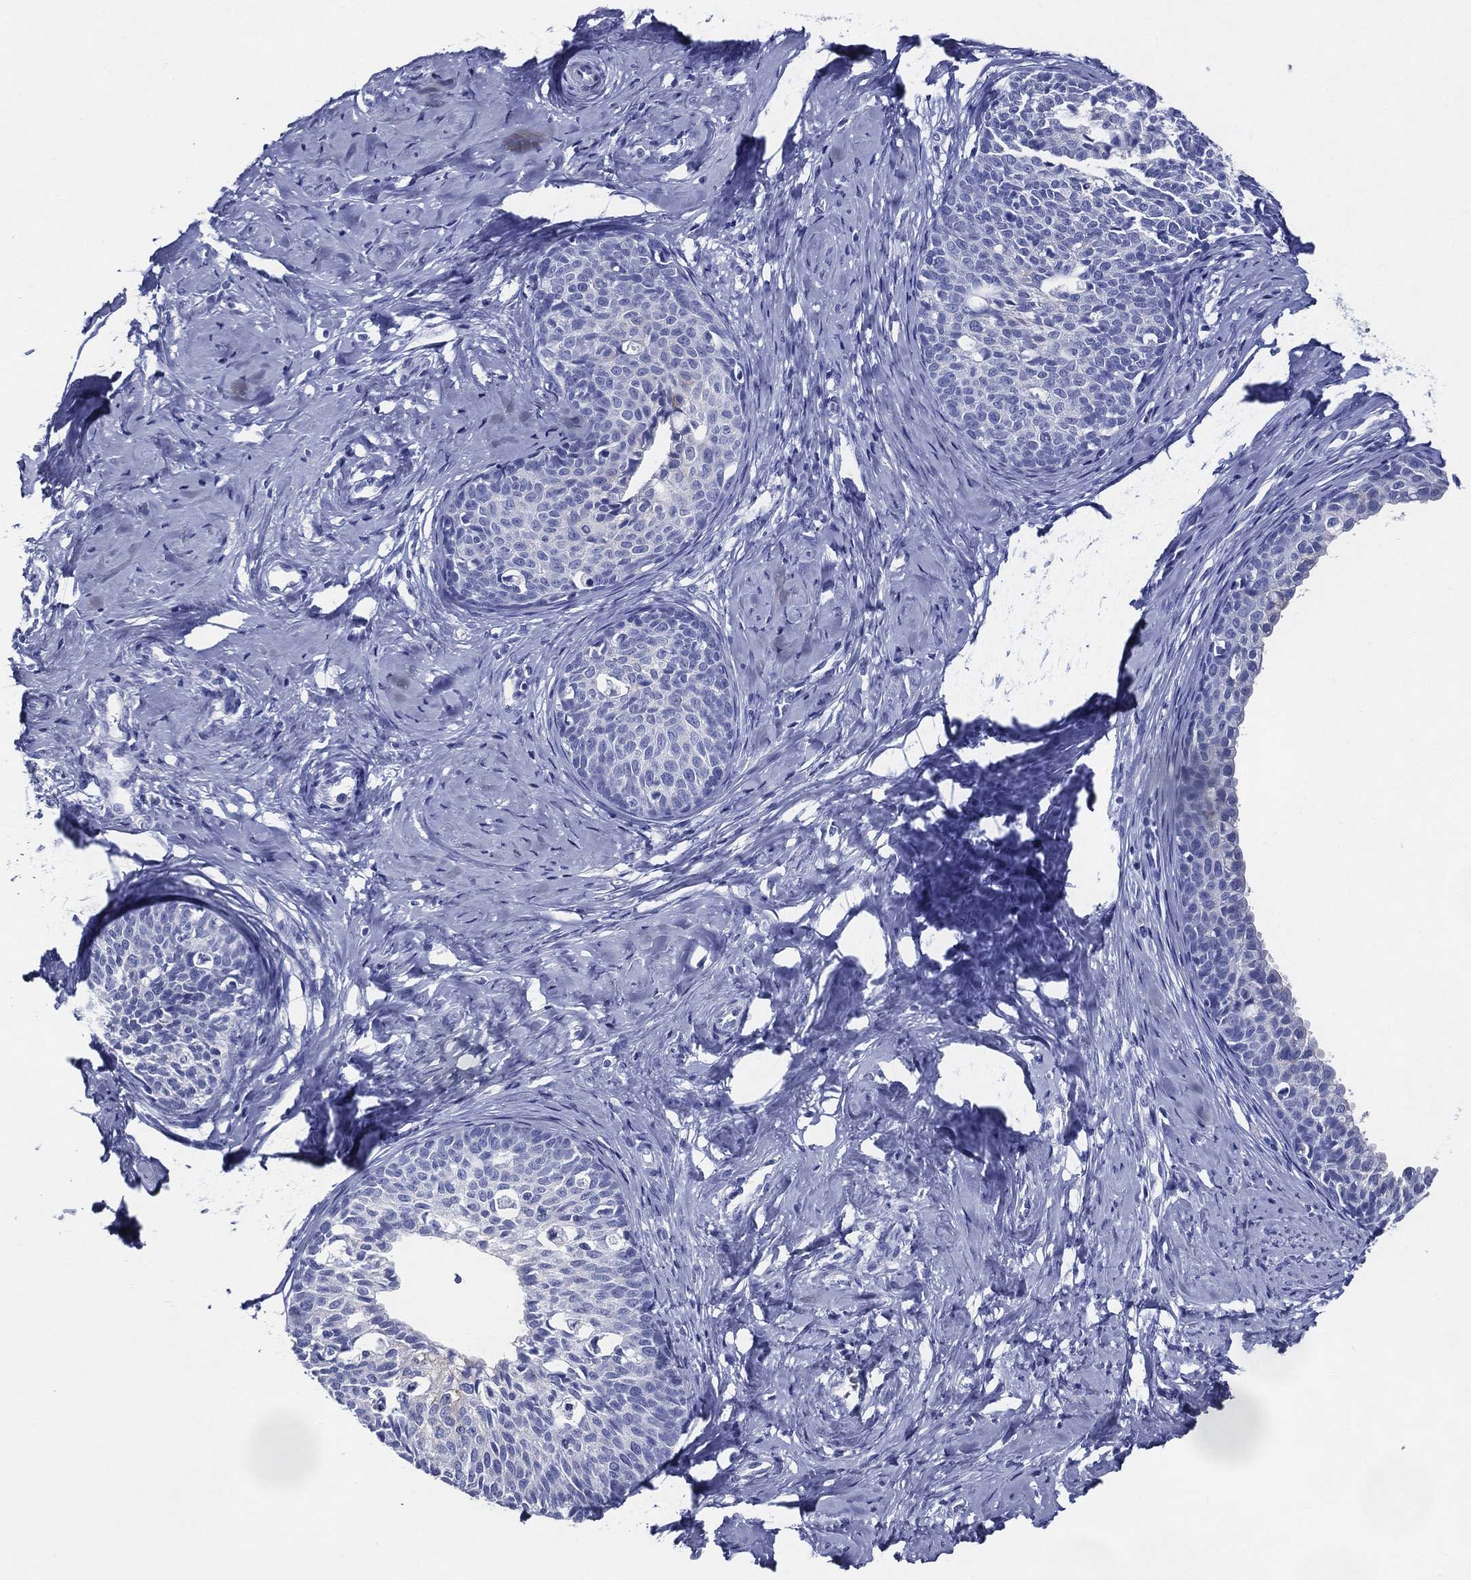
{"staining": {"intensity": "negative", "quantity": "none", "location": "none"}, "tissue": "cervical cancer", "cell_type": "Tumor cells", "image_type": "cancer", "snomed": [{"axis": "morphology", "description": "Squamous cell carcinoma, NOS"}, {"axis": "topography", "description": "Cervix"}], "caption": "There is no significant expression in tumor cells of squamous cell carcinoma (cervical). Nuclei are stained in blue.", "gene": "ACE2", "patient": {"sex": "female", "age": 51}}